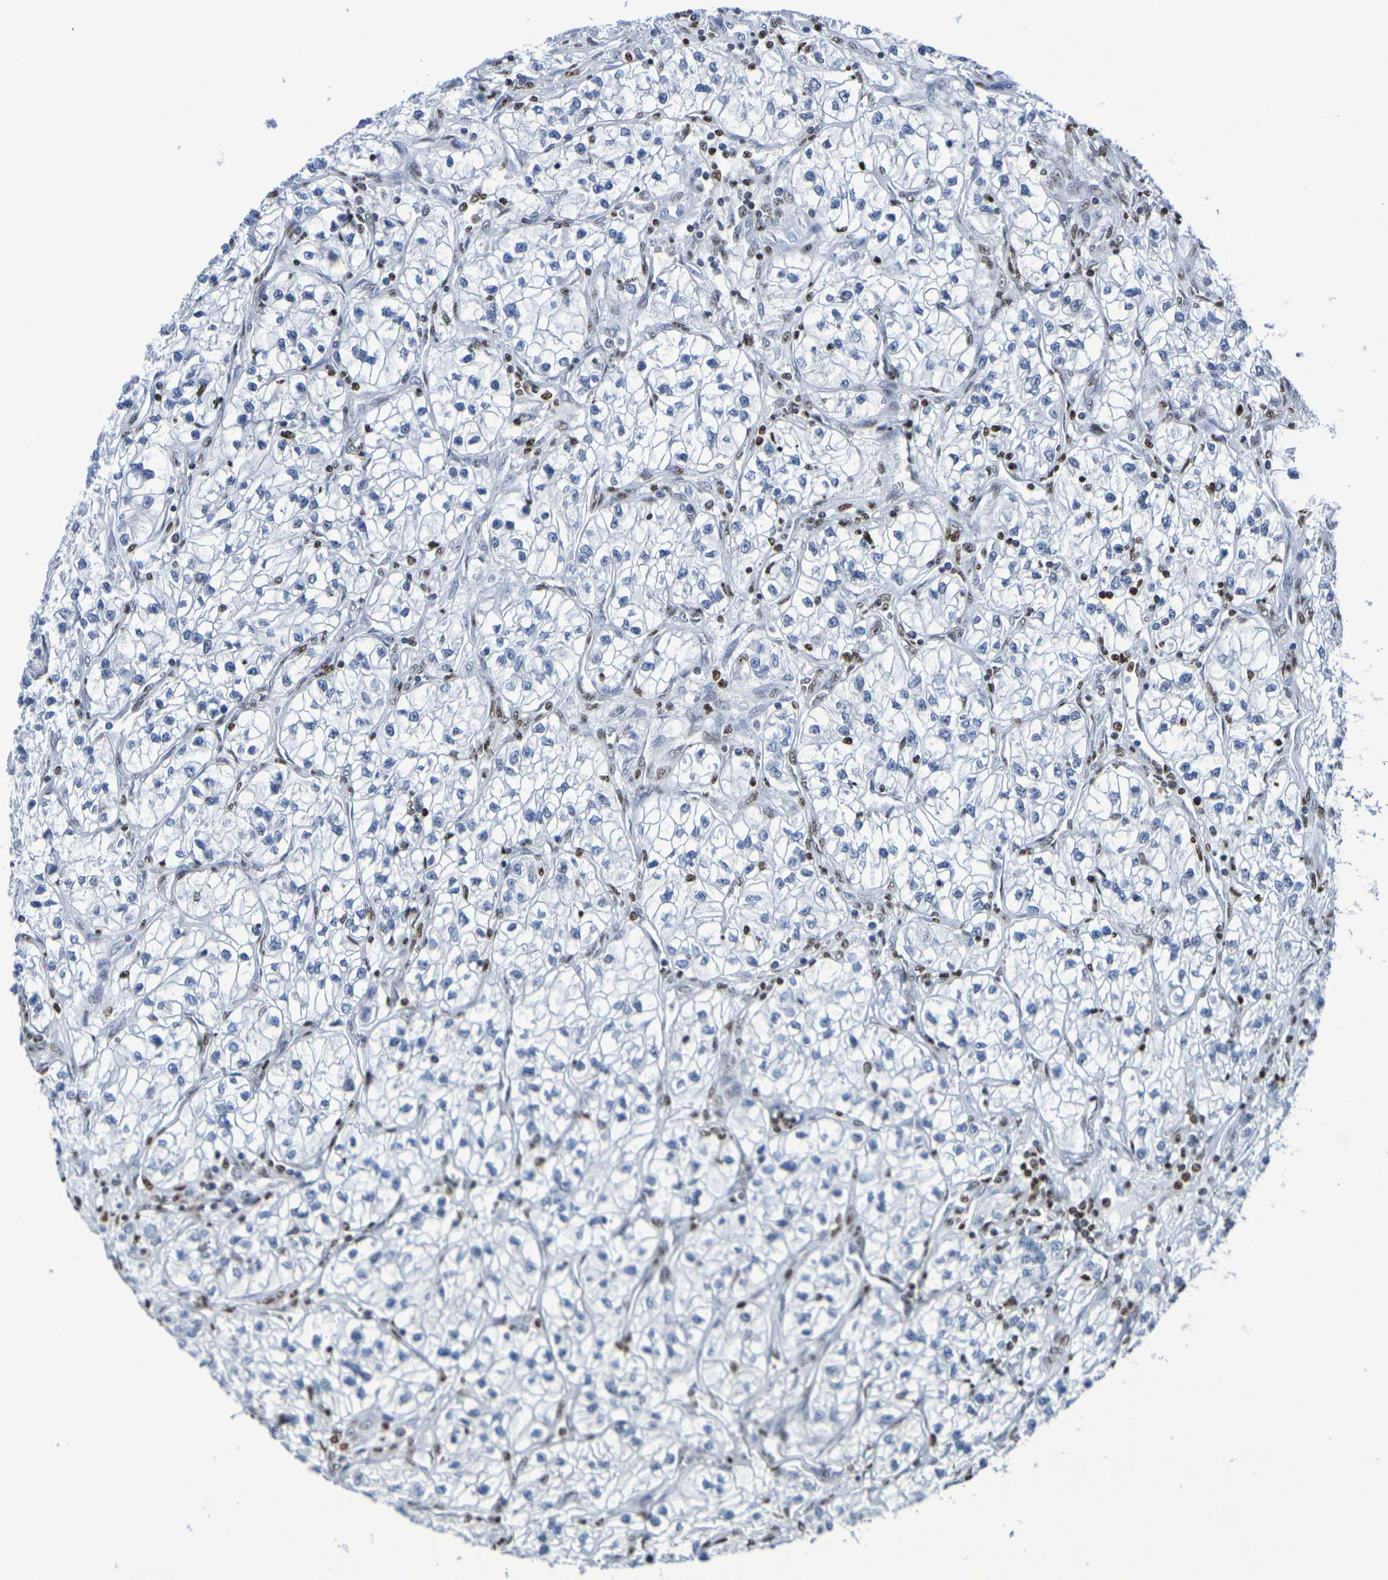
{"staining": {"intensity": "negative", "quantity": "none", "location": "none"}, "tissue": "renal cancer", "cell_type": "Tumor cells", "image_type": "cancer", "snomed": [{"axis": "morphology", "description": "Adenocarcinoma, NOS"}, {"axis": "topography", "description": "Kidney"}], "caption": "Immunohistochemistry histopathology image of human renal cancer stained for a protein (brown), which shows no positivity in tumor cells.", "gene": "H1-5", "patient": {"sex": "female", "age": 57}}